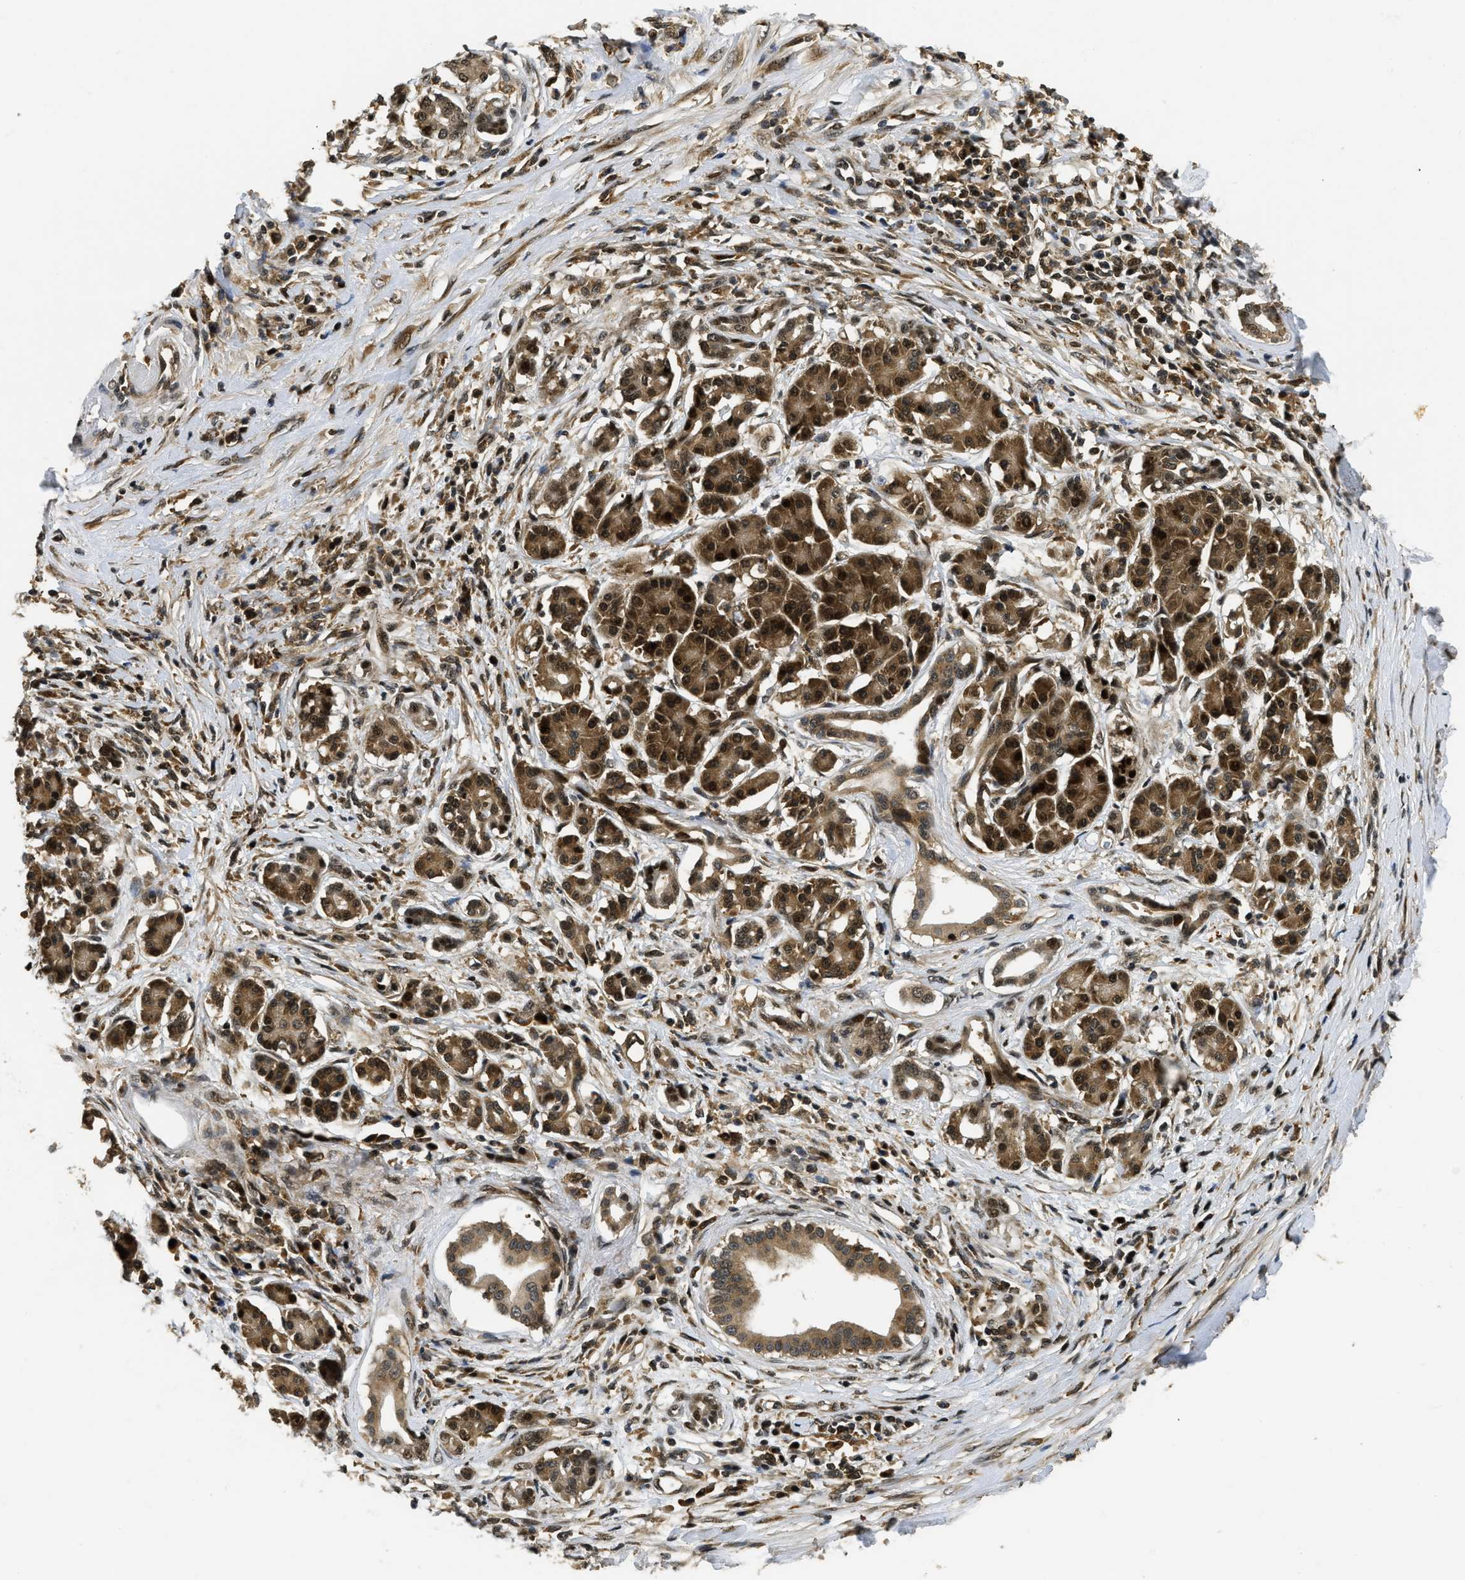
{"staining": {"intensity": "moderate", "quantity": ">75%", "location": "cytoplasmic/membranous,nuclear"}, "tissue": "pancreatic cancer", "cell_type": "Tumor cells", "image_type": "cancer", "snomed": [{"axis": "morphology", "description": "Adenocarcinoma, NOS"}, {"axis": "topography", "description": "Pancreas"}], "caption": "Approximately >75% of tumor cells in pancreatic adenocarcinoma demonstrate moderate cytoplasmic/membranous and nuclear protein positivity as visualized by brown immunohistochemical staining.", "gene": "ADSL", "patient": {"sex": "female", "age": 56}}